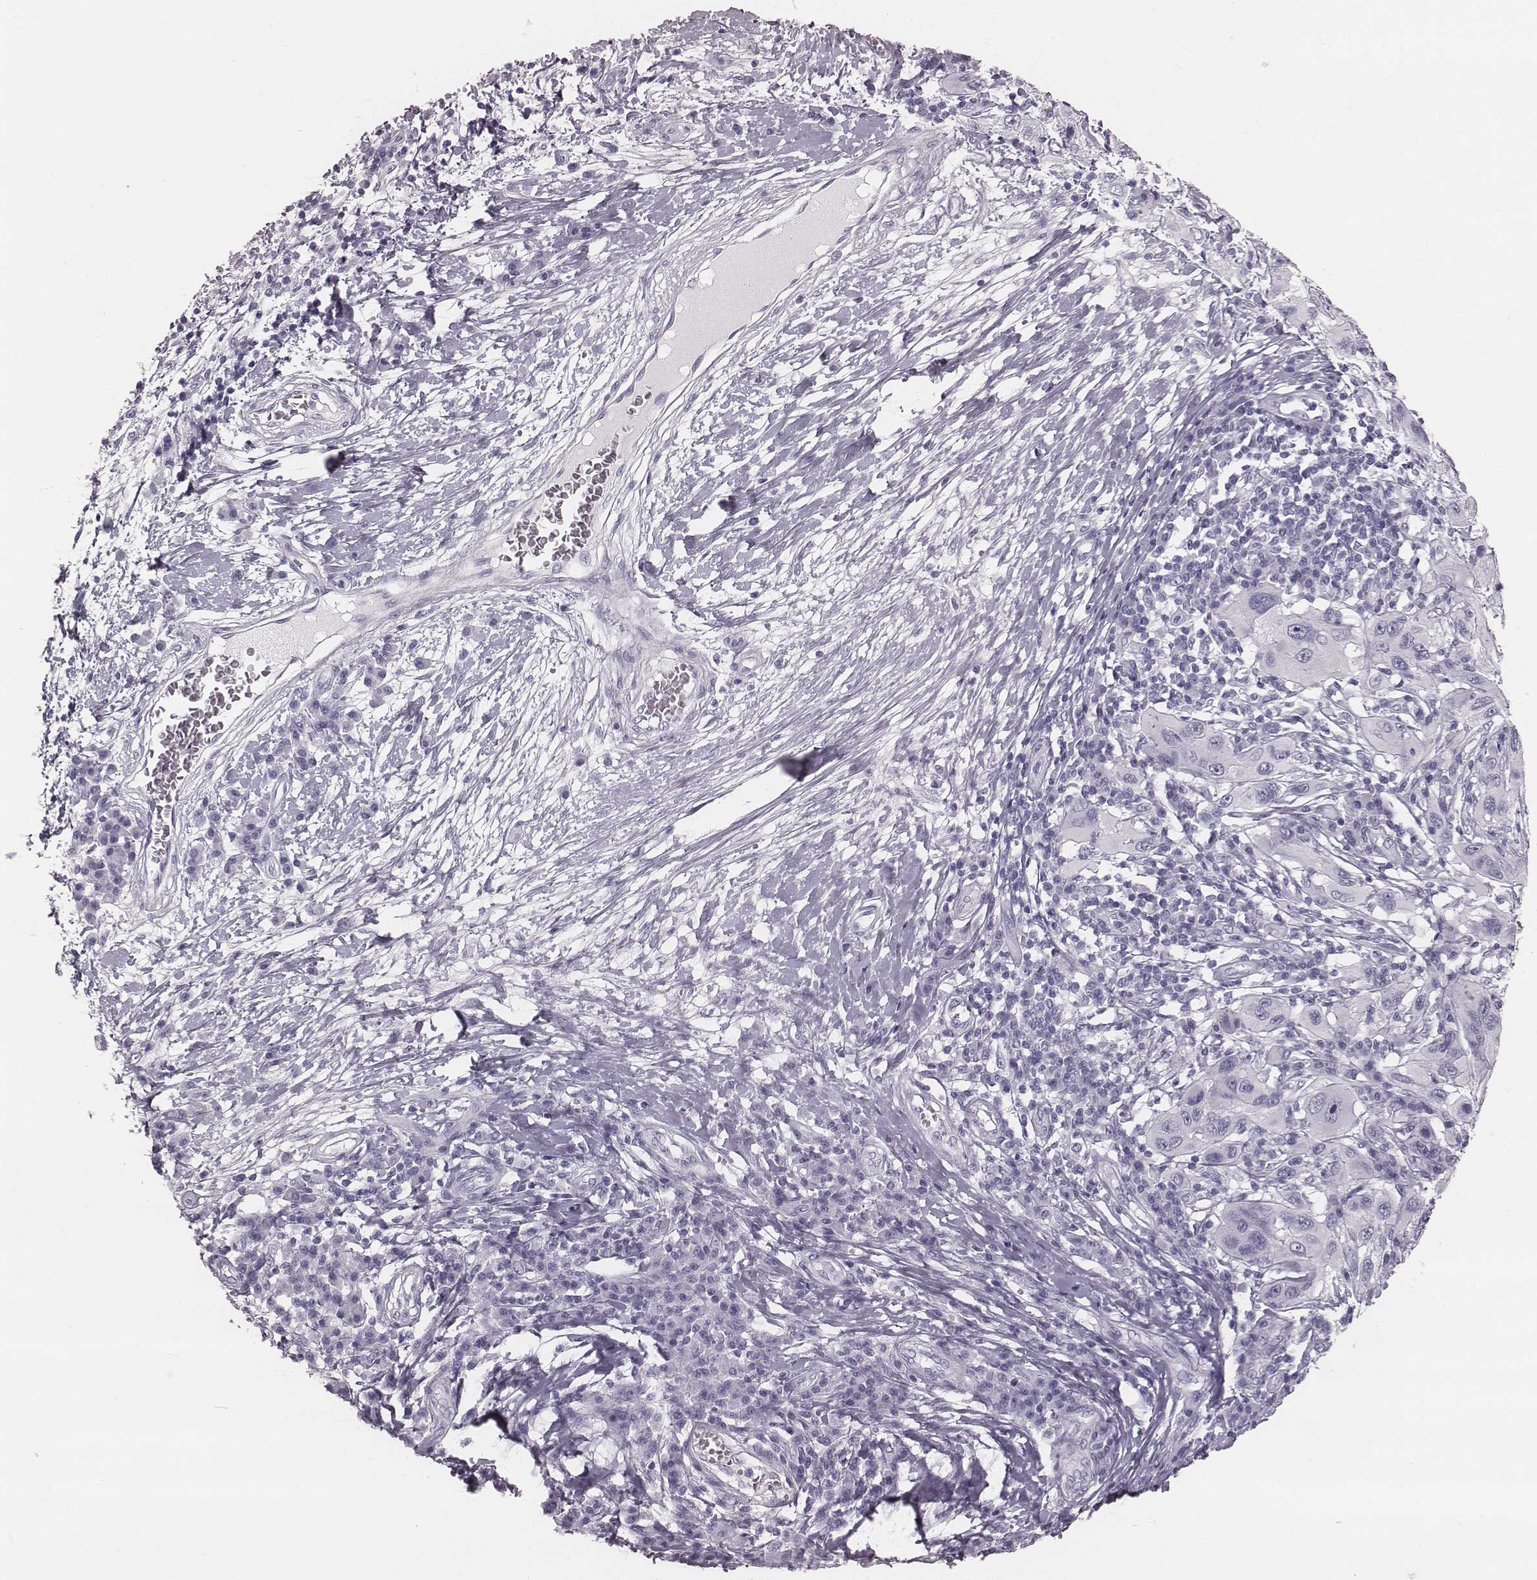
{"staining": {"intensity": "negative", "quantity": "none", "location": "none"}, "tissue": "melanoma", "cell_type": "Tumor cells", "image_type": "cancer", "snomed": [{"axis": "morphology", "description": "Malignant melanoma, NOS"}, {"axis": "topography", "description": "Skin"}], "caption": "This is a micrograph of immunohistochemistry staining of melanoma, which shows no staining in tumor cells.", "gene": "KRT74", "patient": {"sex": "male", "age": 53}}